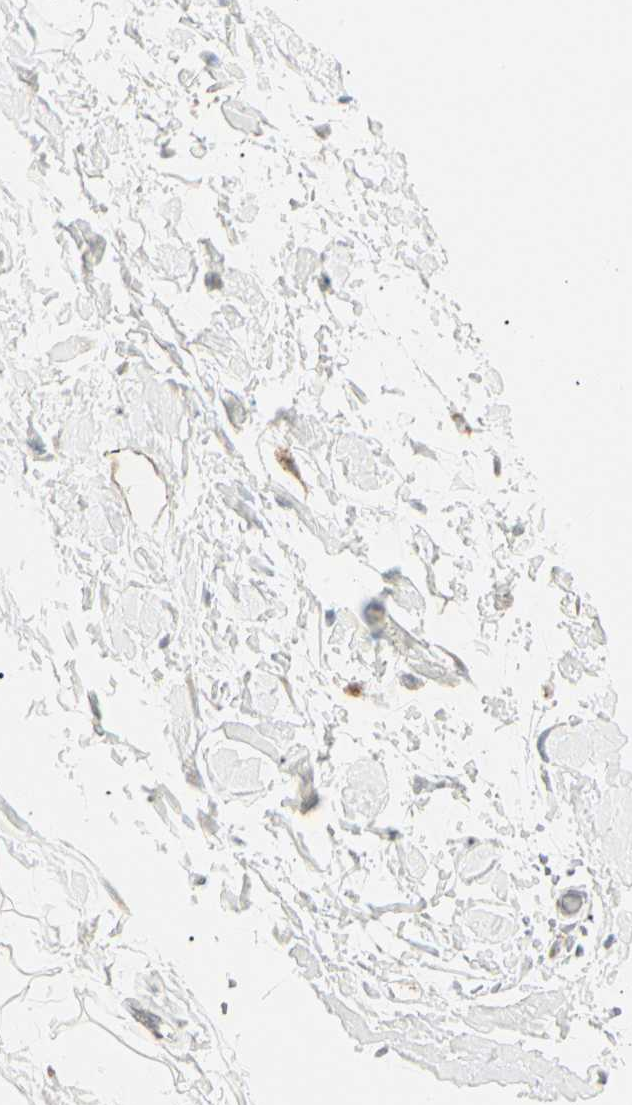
{"staining": {"intensity": "negative", "quantity": "none", "location": "none"}, "tissue": "adipose tissue", "cell_type": "Adipocytes", "image_type": "normal", "snomed": [{"axis": "morphology", "description": "Normal tissue, NOS"}, {"axis": "topography", "description": "Soft tissue"}], "caption": "IHC micrograph of normal human adipose tissue stained for a protein (brown), which reveals no staining in adipocytes. The staining is performed using DAB brown chromogen with nuclei counter-stained in using hematoxylin.", "gene": "ATP6V1B2", "patient": {"sex": "male", "age": 72}}